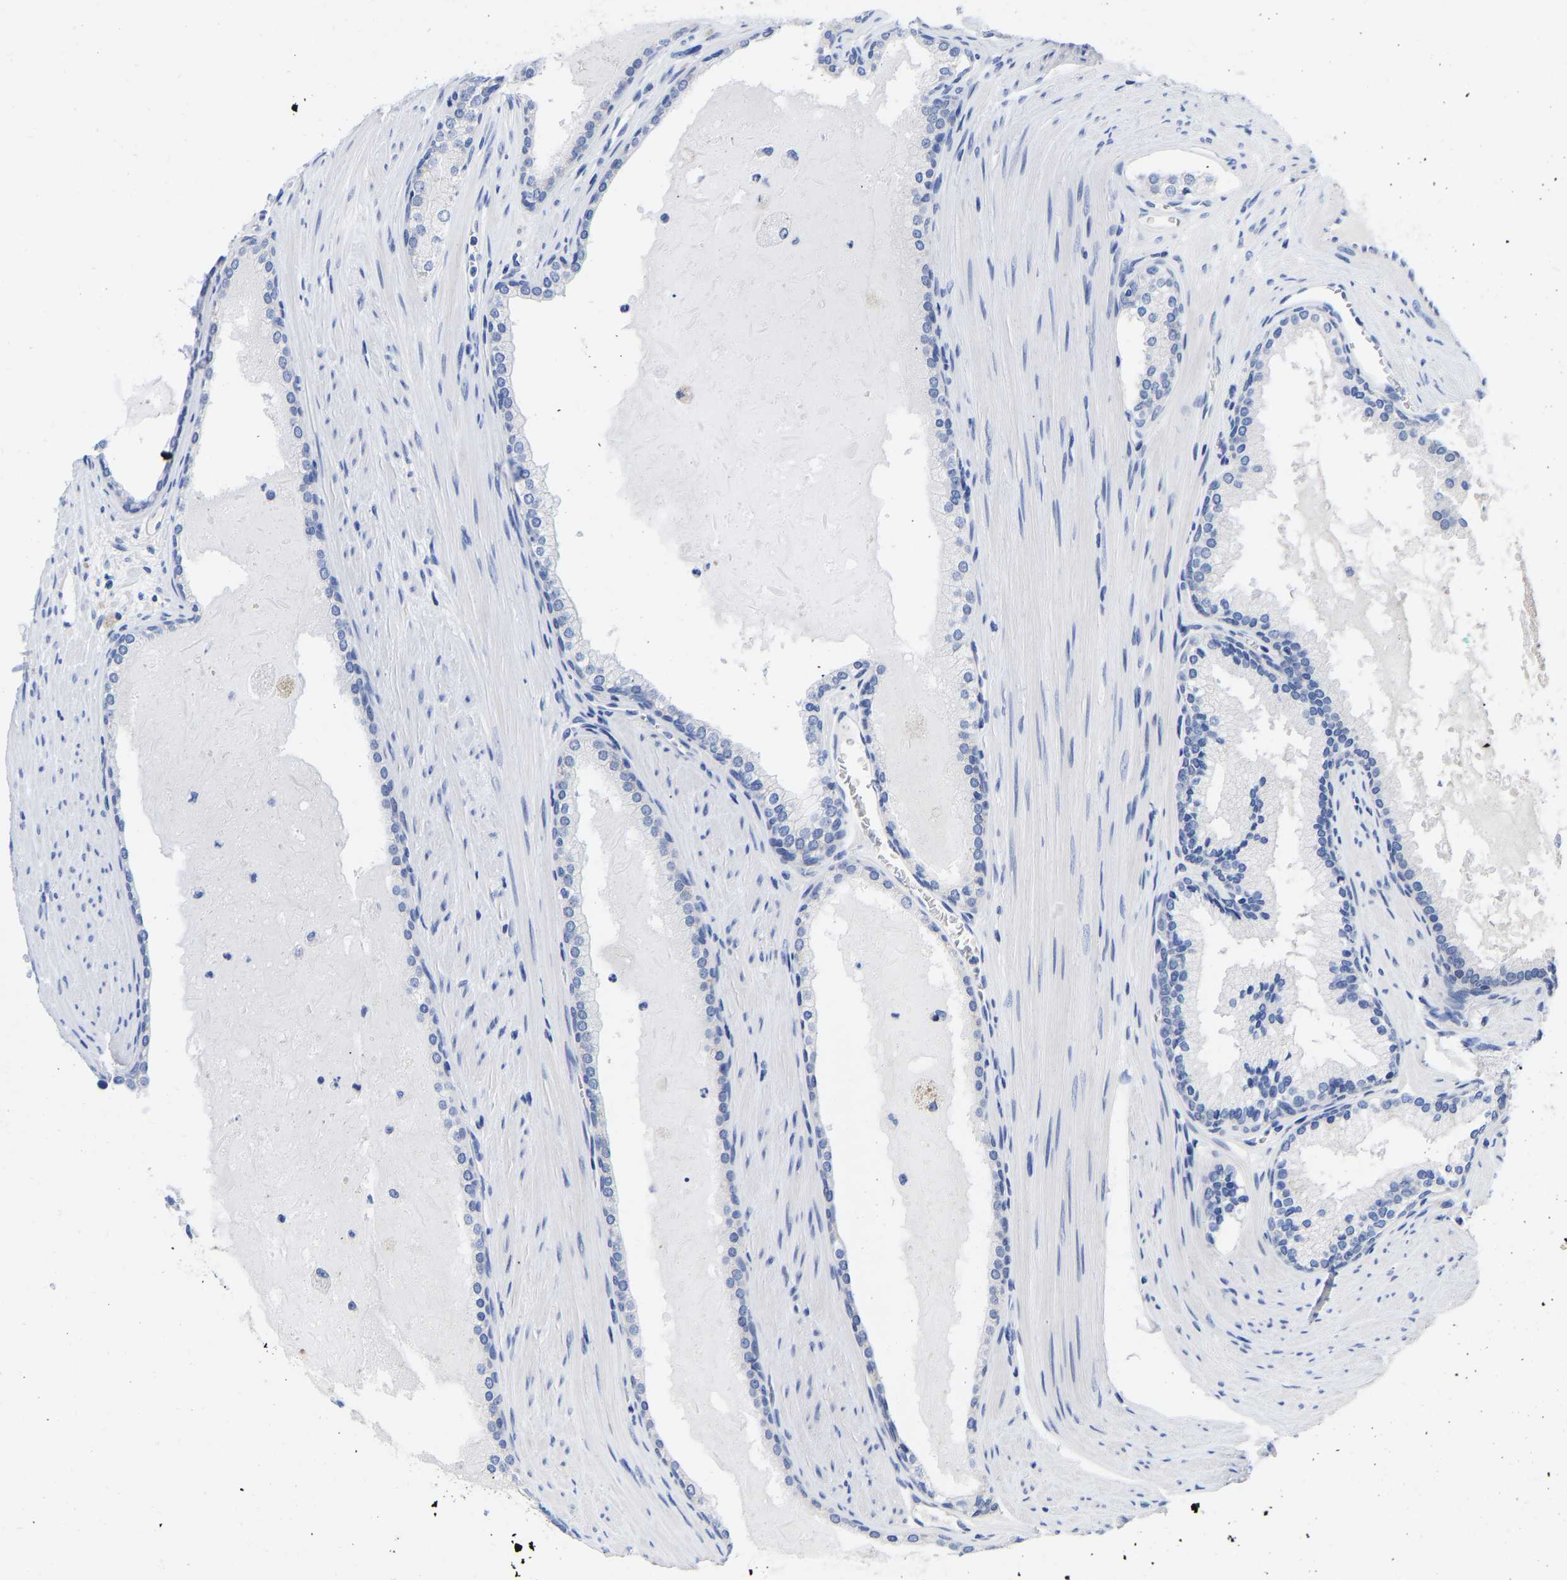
{"staining": {"intensity": "negative", "quantity": "none", "location": "none"}, "tissue": "prostate cancer", "cell_type": "Tumor cells", "image_type": "cancer", "snomed": [{"axis": "morphology", "description": "Adenocarcinoma, Low grade"}, {"axis": "topography", "description": "Prostate"}], "caption": "Protein analysis of prostate cancer demonstrates no significant expression in tumor cells. Nuclei are stained in blue.", "gene": "GPA33", "patient": {"sex": "male", "age": 70}}